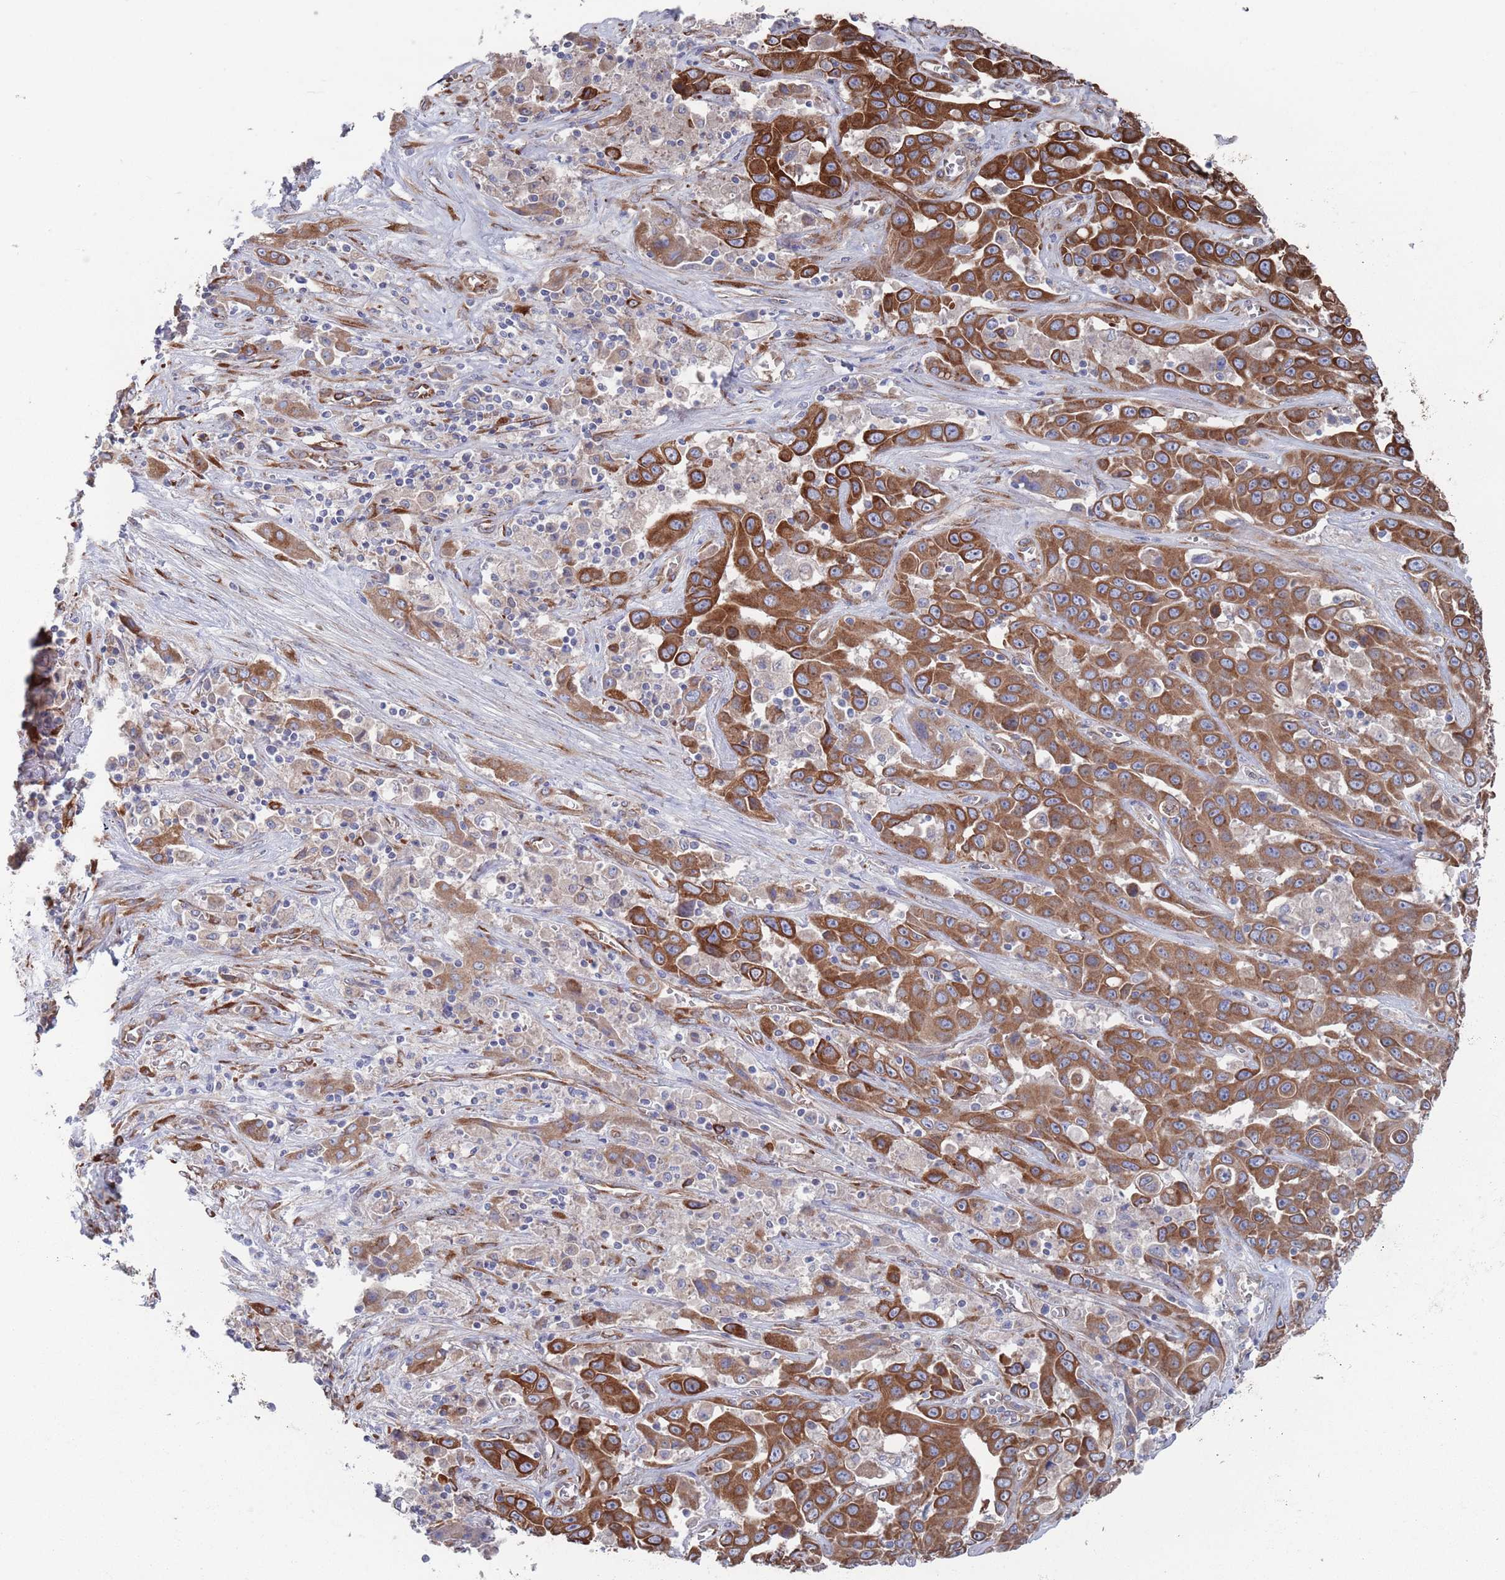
{"staining": {"intensity": "strong", "quantity": ">75%", "location": "cytoplasmic/membranous"}, "tissue": "liver cancer", "cell_type": "Tumor cells", "image_type": "cancer", "snomed": [{"axis": "morphology", "description": "Cholangiocarcinoma"}, {"axis": "topography", "description": "Liver"}], "caption": "The micrograph reveals immunohistochemical staining of liver cholangiocarcinoma. There is strong cytoplasmic/membranous expression is seen in about >75% of tumor cells. The protein is stained brown, and the nuclei are stained in blue (DAB IHC with brightfield microscopy, high magnification).", "gene": "CCDC106", "patient": {"sex": "female", "age": 52}}